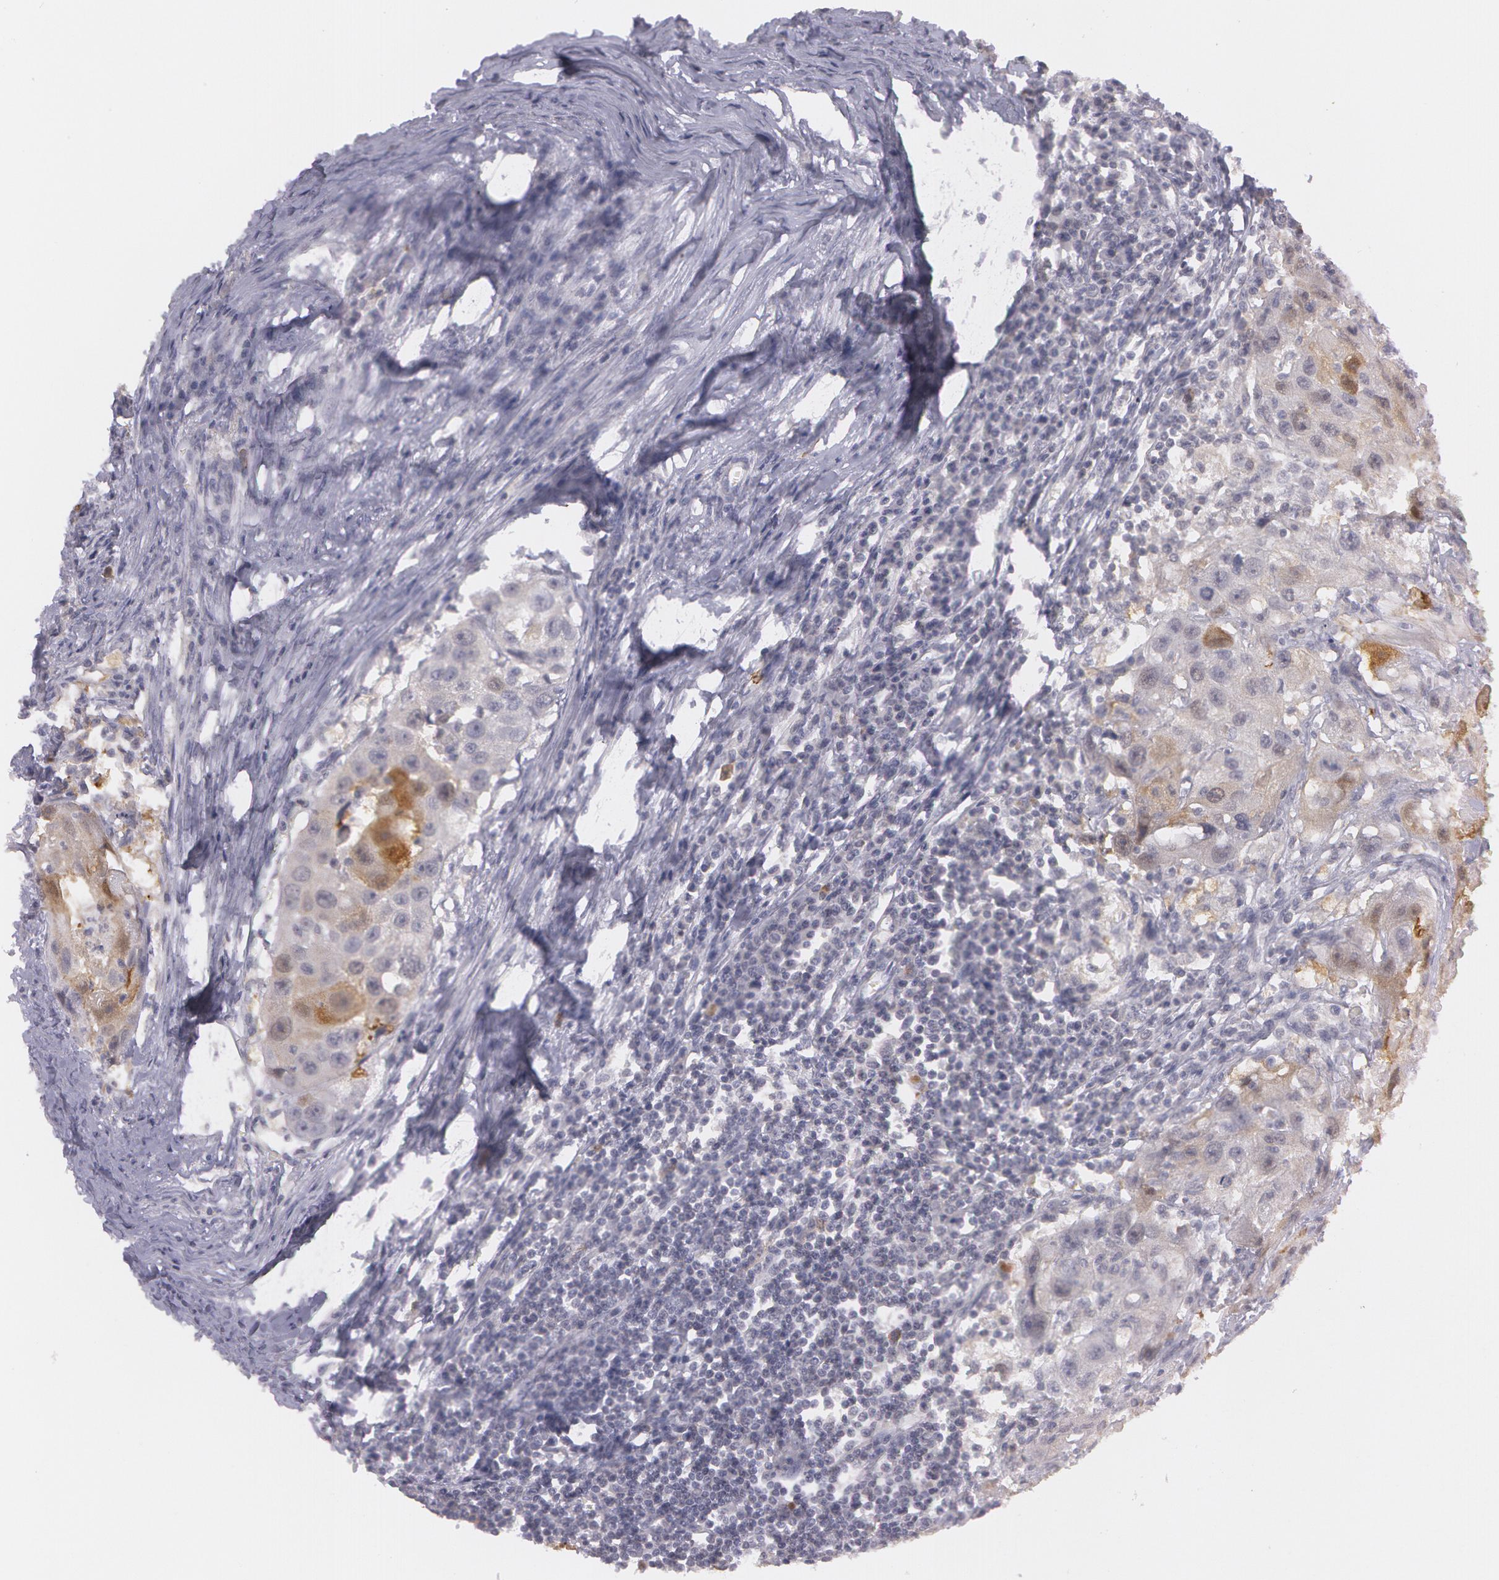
{"staining": {"intensity": "moderate", "quantity": "<25%", "location": "cytoplasmic/membranous"}, "tissue": "head and neck cancer", "cell_type": "Tumor cells", "image_type": "cancer", "snomed": [{"axis": "morphology", "description": "Squamous cell carcinoma, NOS"}, {"axis": "topography", "description": "Head-Neck"}], "caption": "A micrograph of head and neck cancer (squamous cell carcinoma) stained for a protein reveals moderate cytoplasmic/membranous brown staining in tumor cells. (IHC, brightfield microscopy, high magnification).", "gene": "IL1RN", "patient": {"sex": "male", "age": 64}}